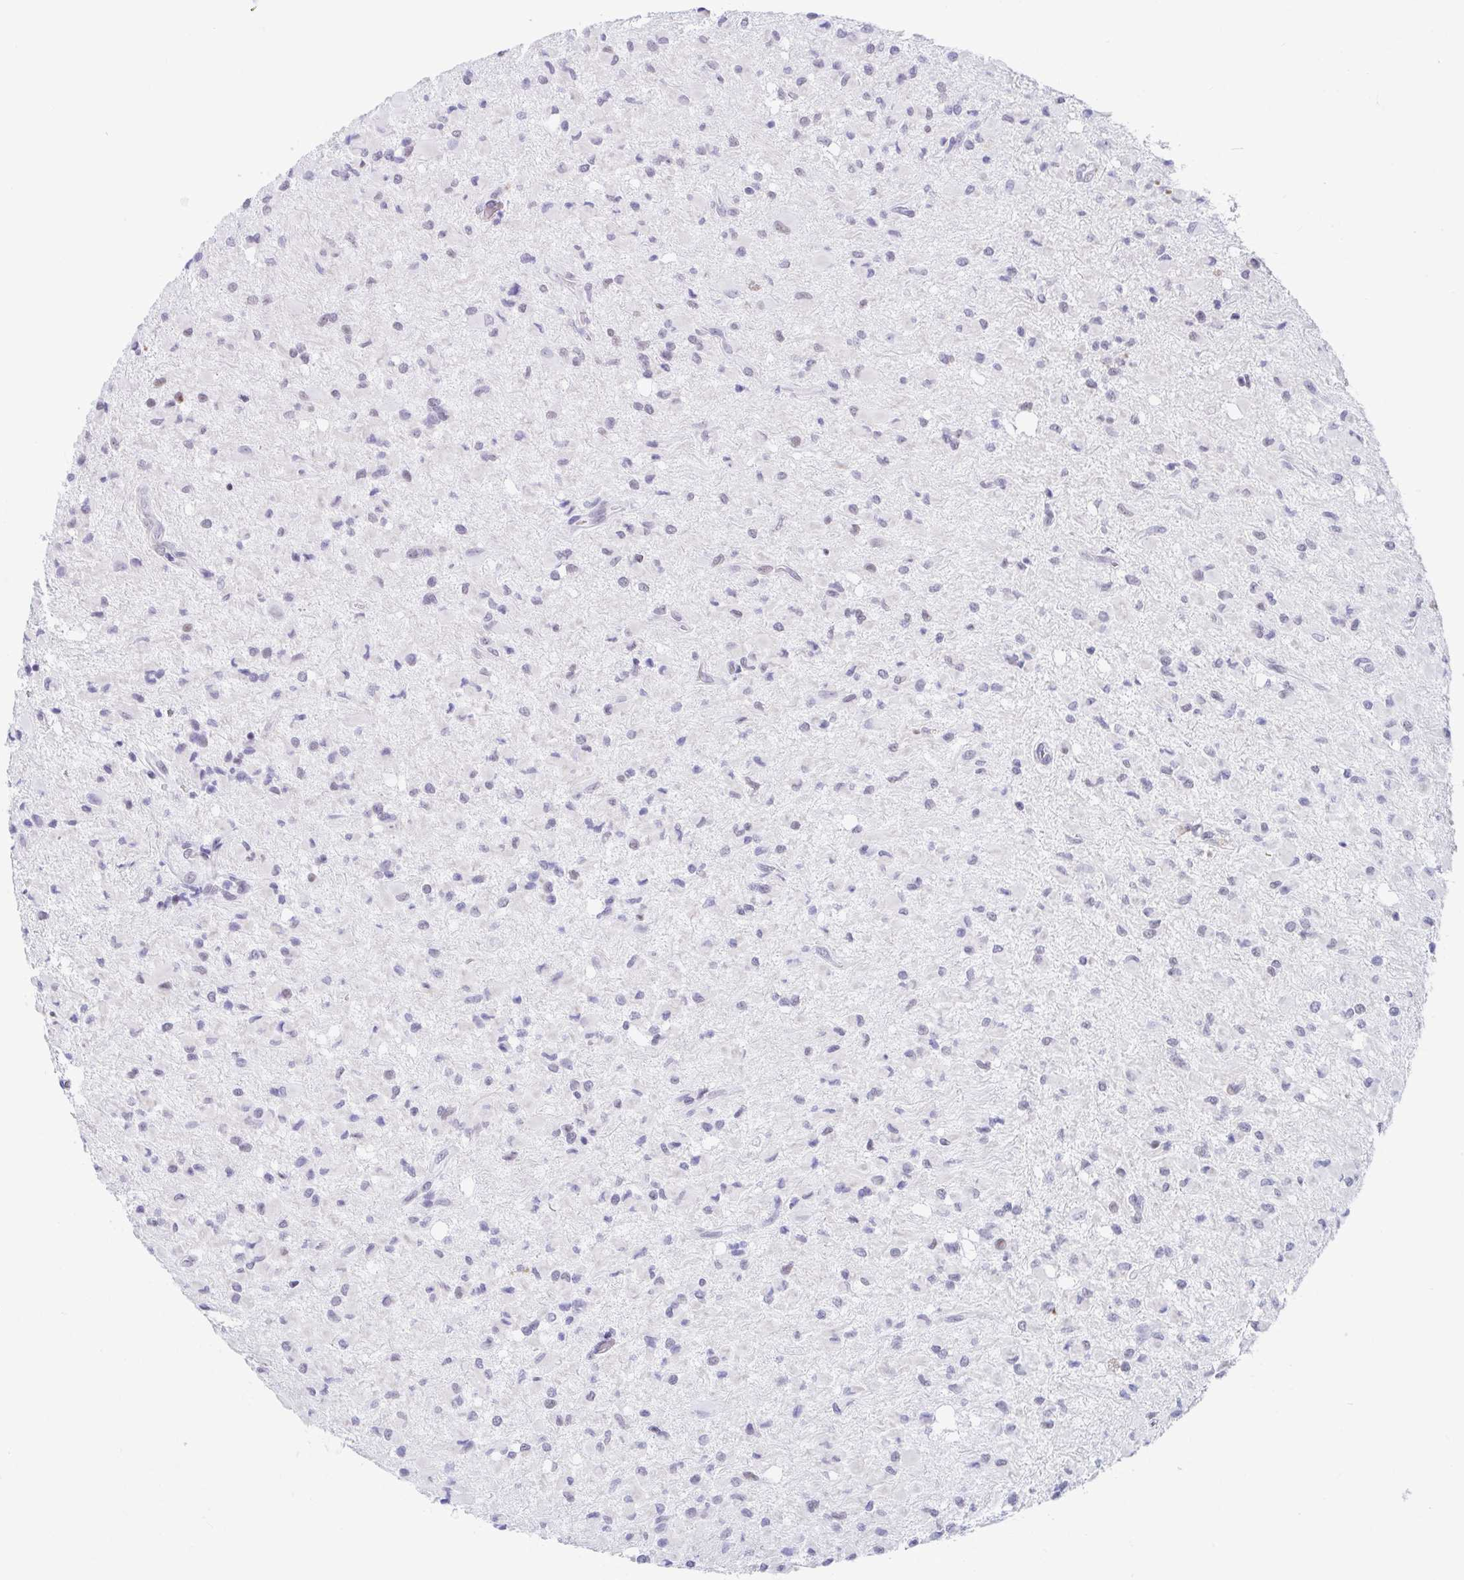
{"staining": {"intensity": "negative", "quantity": "none", "location": "none"}, "tissue": "glioma", "cell_type": "Tumor cells", "image_type": "cancer", "snomed": [{"axis": "morphology", "description": "Glioma, malignant, Low grade"}, {"axis": "topography", "description": "Brain"}], "caption": "A photomicrograph of malignant low-grade glioma stained for a protein demonstrates no brown staining in tumor cells.", "gene": "WDR72", "patient": {"sex": "female", "age": 33}}